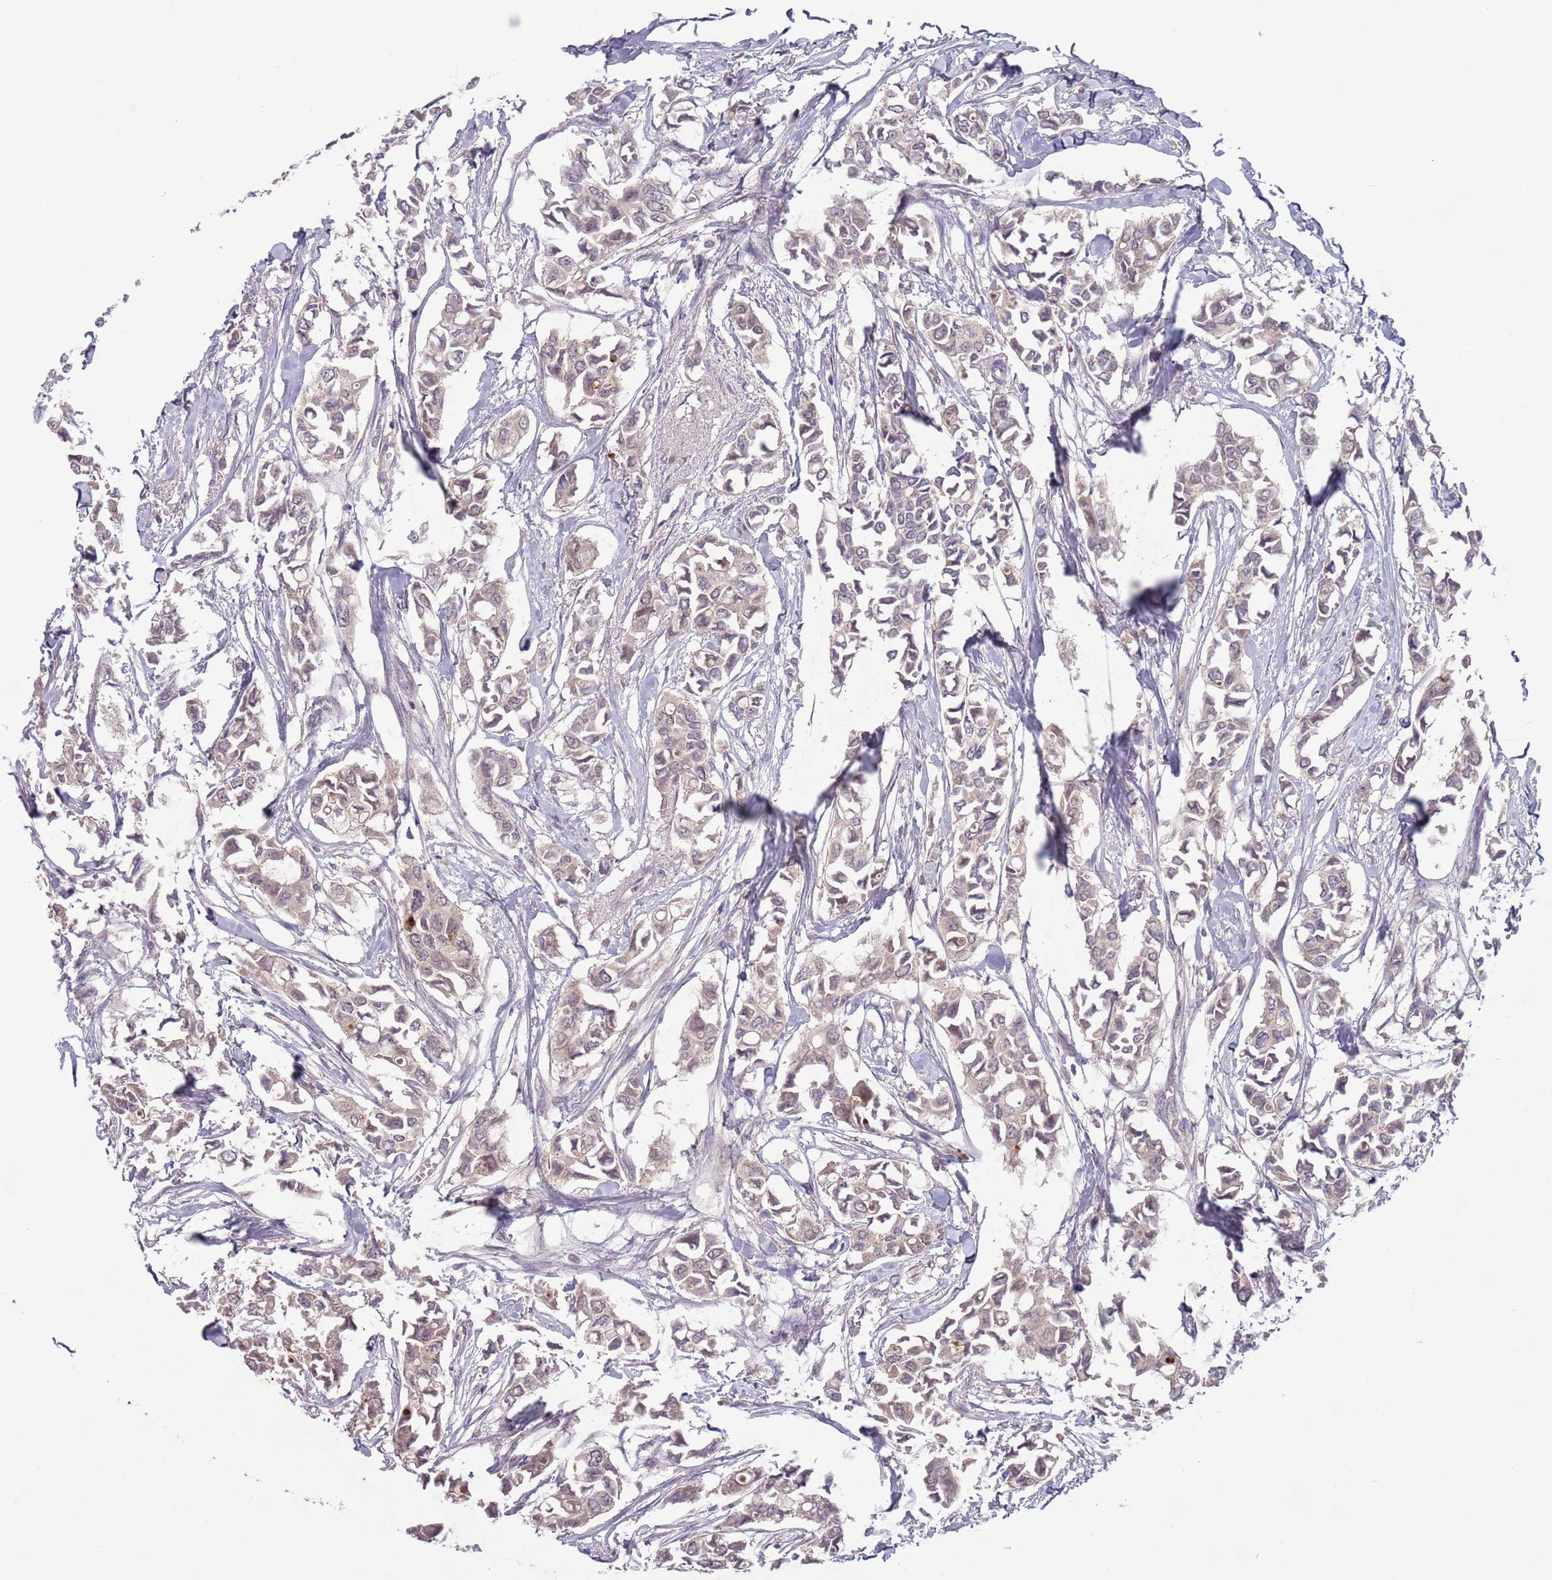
{"staining": {"intensity": "negative", "quantity": "none", "location": "none"}, "tissue": "breast cancer", "cell_type": "Tumor cells", "image_type": "cancer", "snomed": [{"axis": "morphology", "description": "Duct carcinoma"}, {"axis": "topography", "description": "Breast"}], "caption": "This is an immunohistochemistry (IHC) micrograph of human breast cancer (intraductal carcinoma). There is no staining in tumor cells.", "gene": "TYW1", "patient": {"sex": "female", "age": 41}}